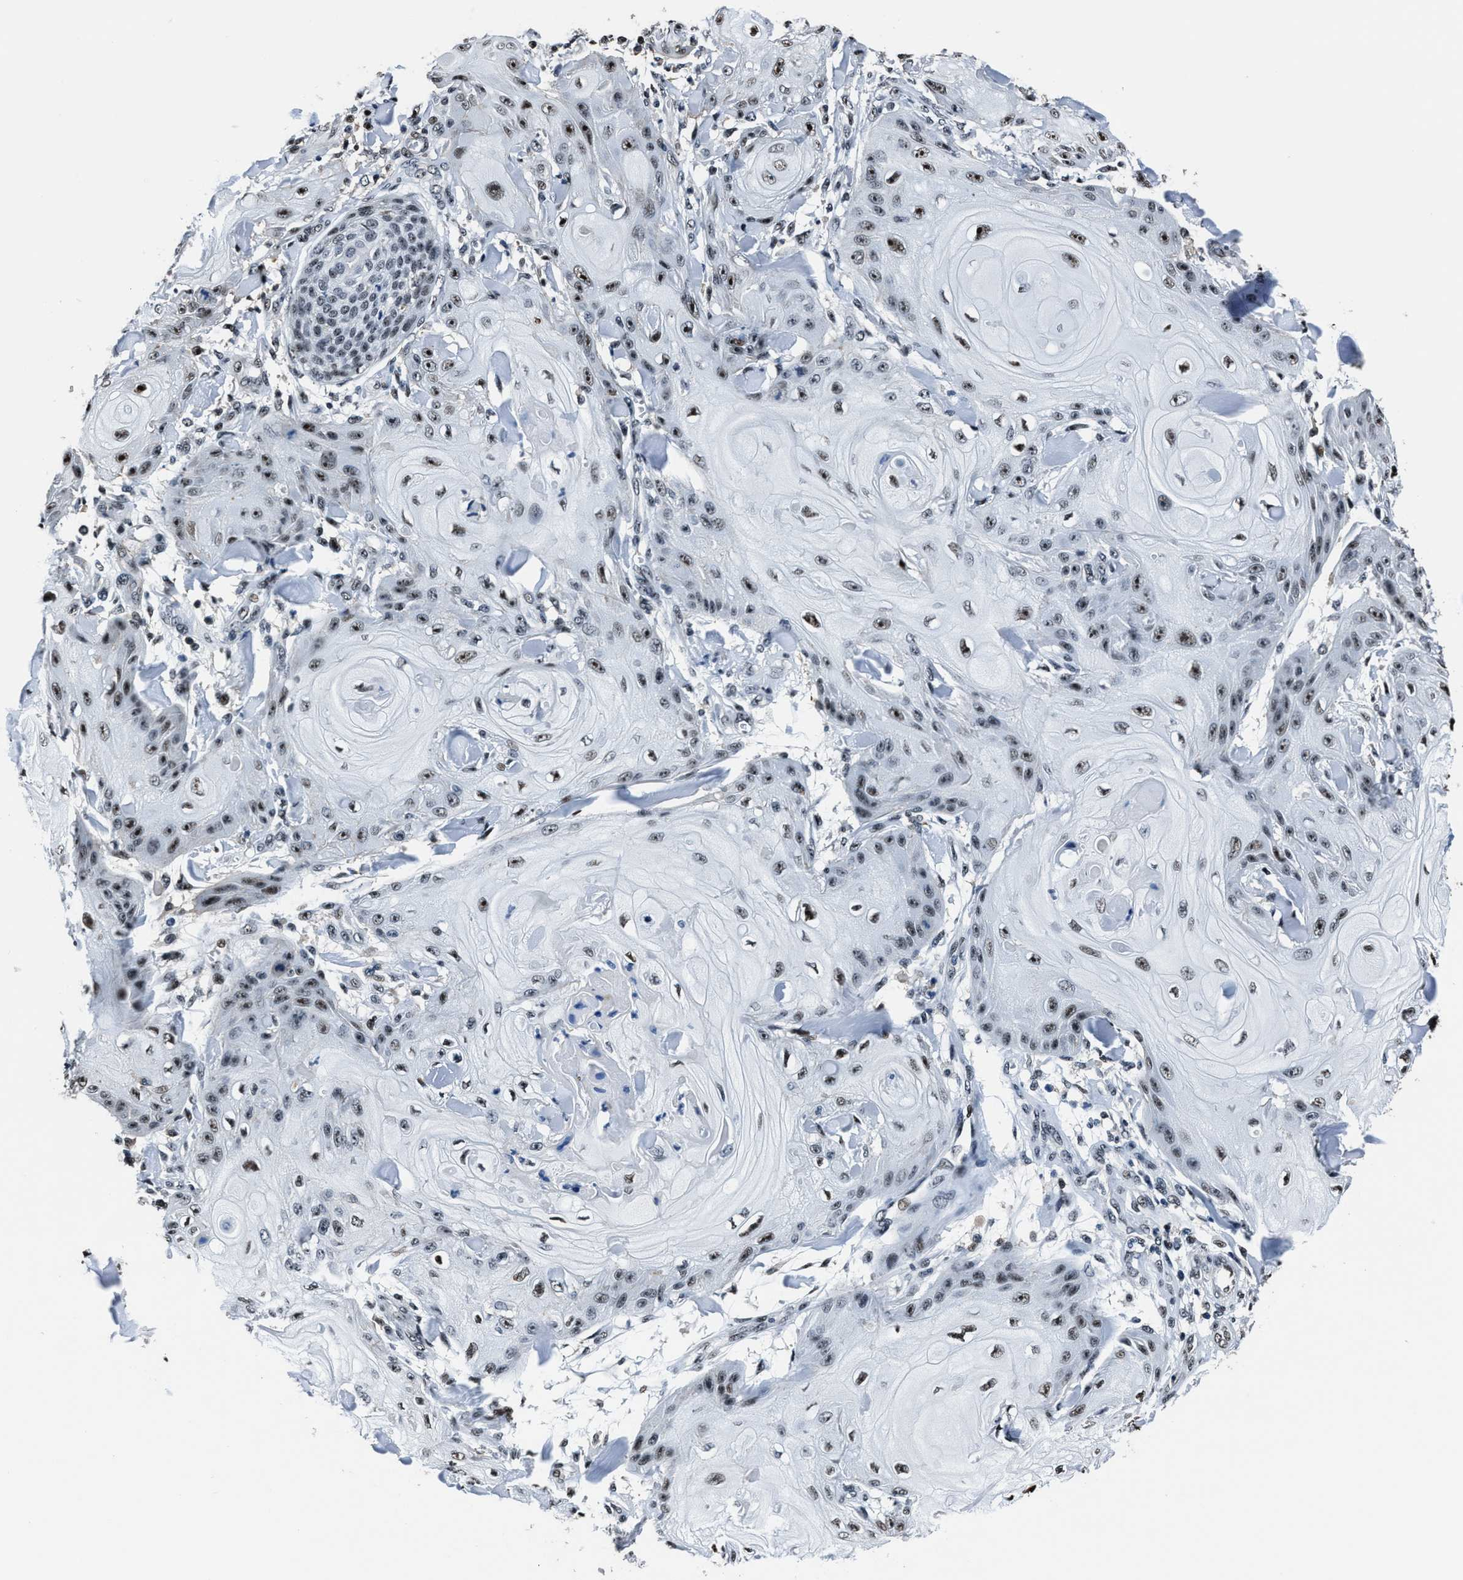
{"staining": {"intensity": "weak", "quantity": "25%-75%", "location": "nuclear"}, "tissue": "skin cancer", "cell_type": "Tumor cells", "image_type": "cancer", "snomed": [{"axis": "morphology", "description": "Squamous cell carcinoma, NOS"}, {"axis": "topography", "description": "Skin"}], "caption": "Squamous cell carcinoma (skin) stained with a protein marker demonstrates weak staining in tumor cells.", "gene": "PPIE", "patient": {"sex": "male", "age": 74}}